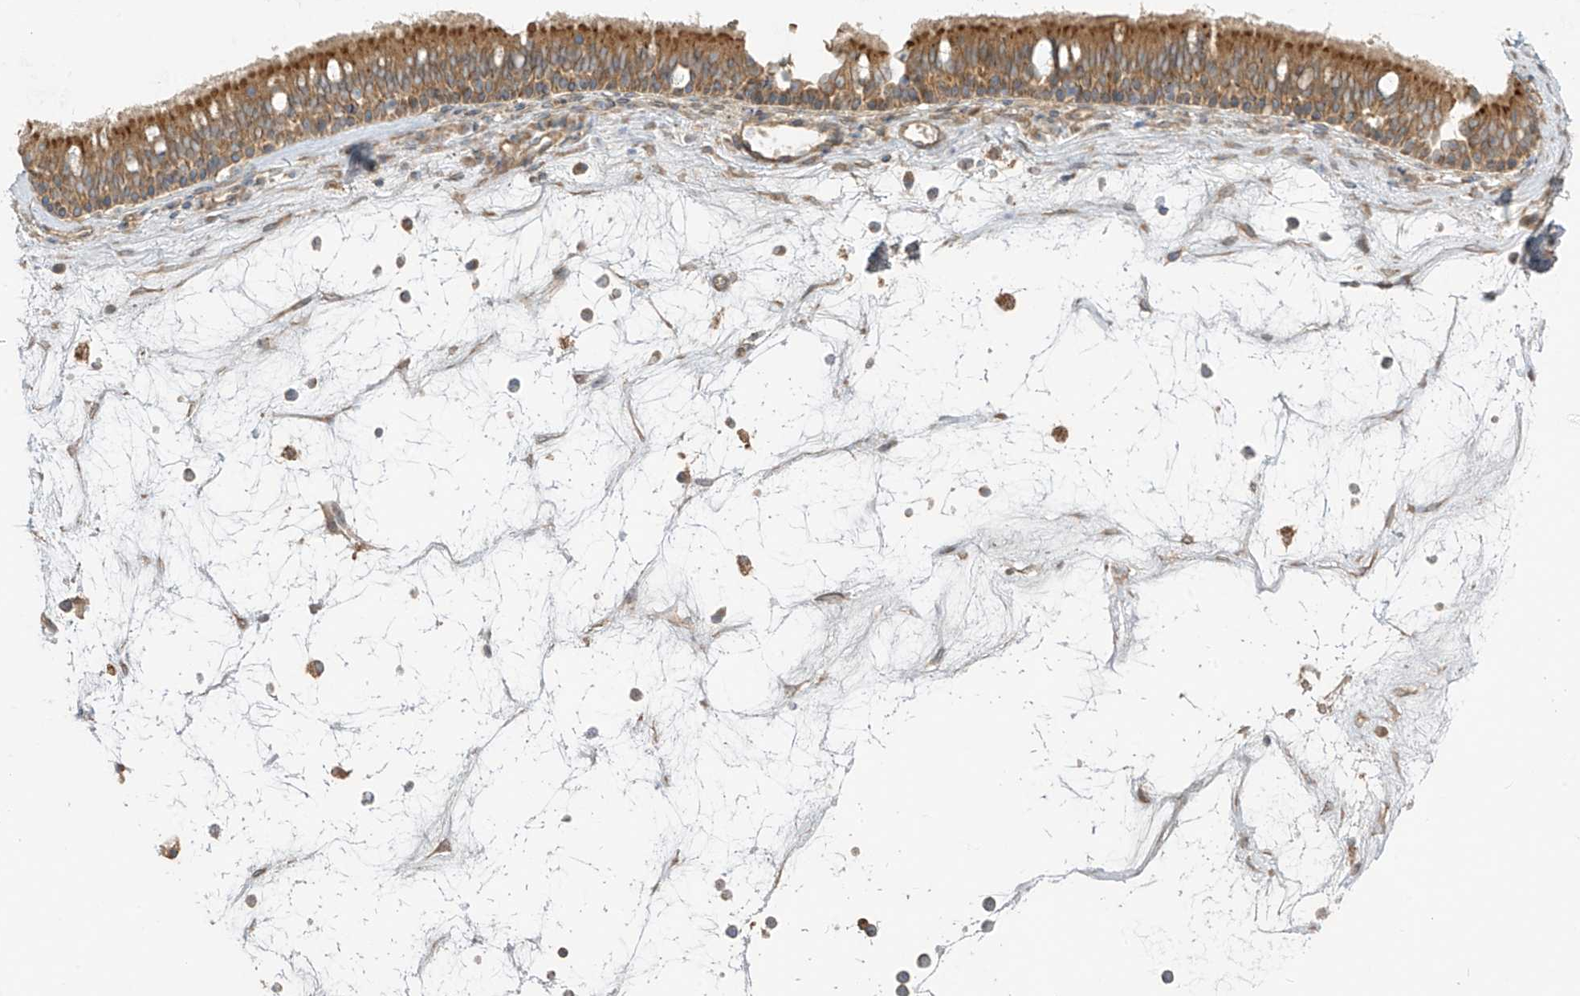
{"staining": {"intensity": "strong", "quantity": ">75%", "location": "cytoplasmic/membranous"}, "tissue": "nasopharynx", "cell_type": "Respiratory epithelial cells", "image_type": "normal", "snomed": [{"axis": "morphology", "description": "Normal tissue, NOS"}, {"axis": "morphology", "description": "Inflammation, NOS"}, {"axis": "morphology", "description": "Malignant melanoma, Metastatic site"}, {"axis": "topography", "description": "Nasopharynx"}], "caption": "Human nasopharynx stained with a brown dye demonstrates strong cytoplasmic/membranous positive positivity in about >75% of respiratory epithelial cells.", "gene": "ENTR1", "patient": {"sex": "male", "age": 70}}